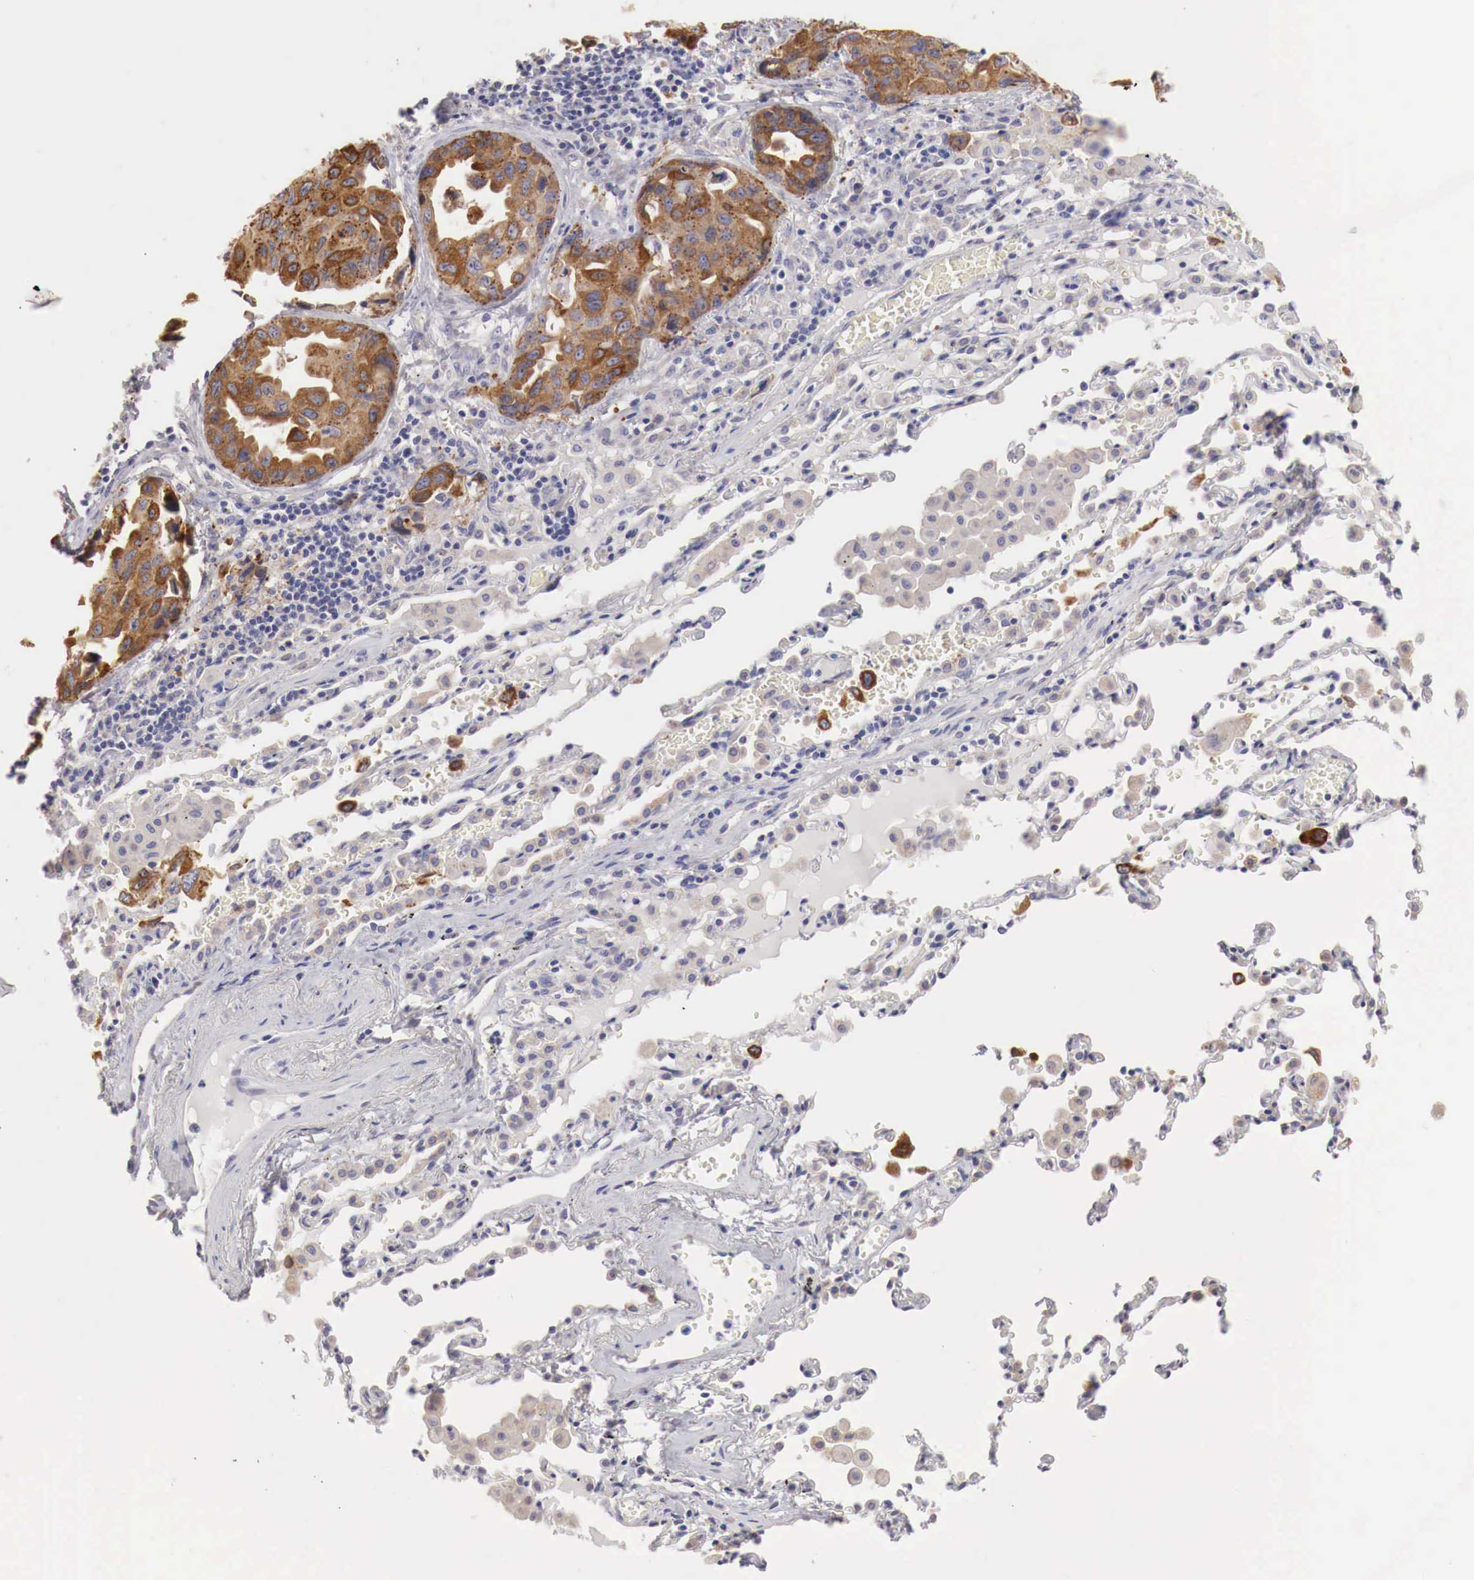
{"staining": {"intensity": "strong", "quantity": ">75%", "location": "cytoplasmic/membranous"}, "tissue": "lung cancer", "cell_type": "Tumor cells", "image_type": "cancer", "snomed": [{"axis": "morphology", "description": "Adenocarcinoma, NOS"}, {"axis": "topography", "description": "Lung"}], "caption": "Tumor cells exhibit high levels of strong cytoplasmic/membranous positivity in approximately >75% of cells in human adenocarcinoma (lung). (DAB (3,3'-diaminobenzidine) IHC with brightfield microscopy, high magnification).", "gene": "NSDHL", "patient": {"sex": "male", "age": 64}}